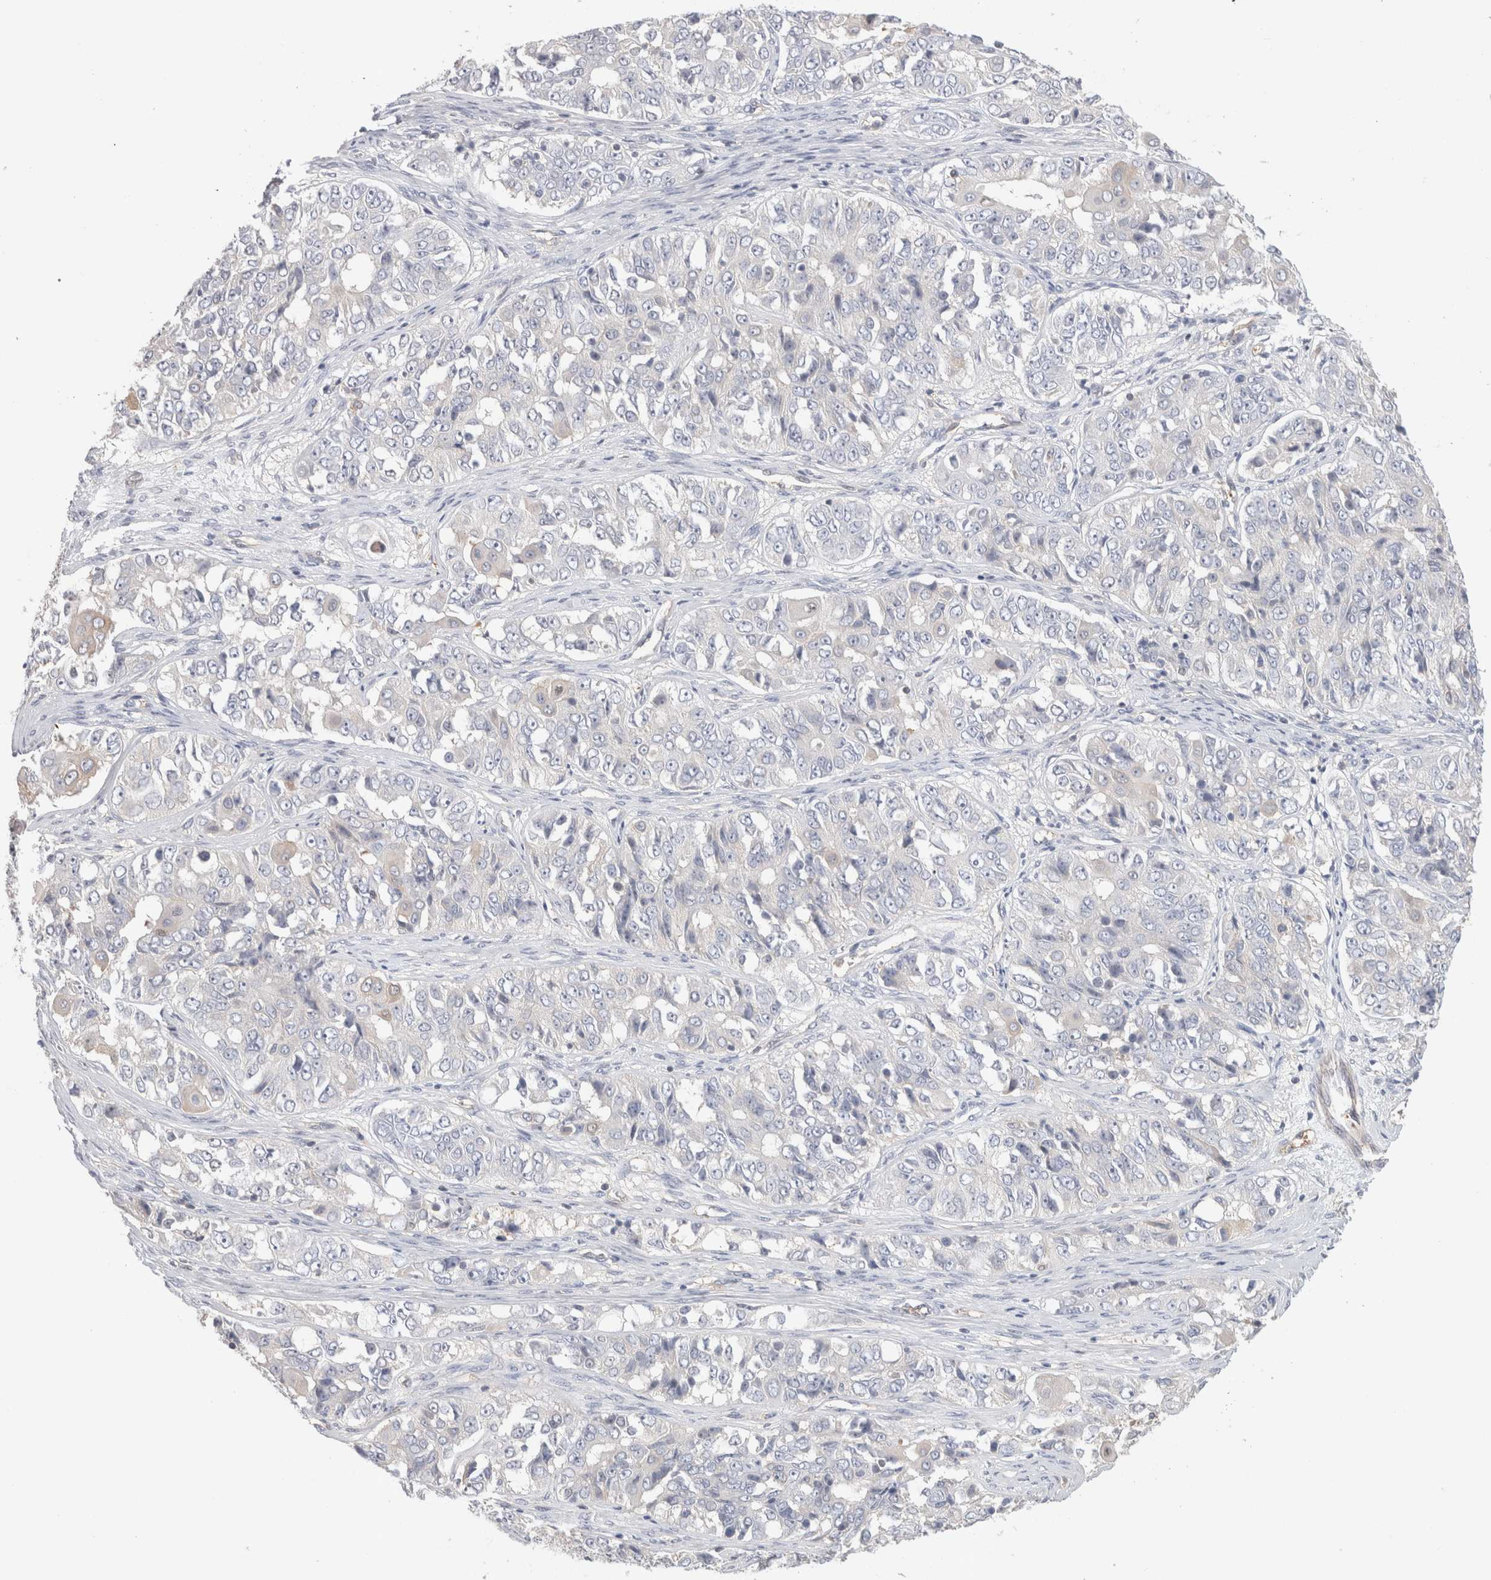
{"staining": {"intensity": "negative", "quantity": "none", "location": "none"}, "tissue": "ovarian cancer", "cell_type": "Tumor cells", "image_type": "cancer", "snomed": [{"axis": "morphology", "description": "Carcinoma, endometroid"}, {"axis": "topography", "description": "Ovary"}], "caption": "High magnification brightfield microscopy of ovarian cancer (endometroid carcinoma) stained with DAB (3,3'-diaminobenzidine) (brown) and counterstained with hematoxylin (blue): tumor cells show no significant expression. (IHC, brightfield microscopy, high magnification).", "gene": "CAPN2", "patient": {"sex": "female", "age": 51}}